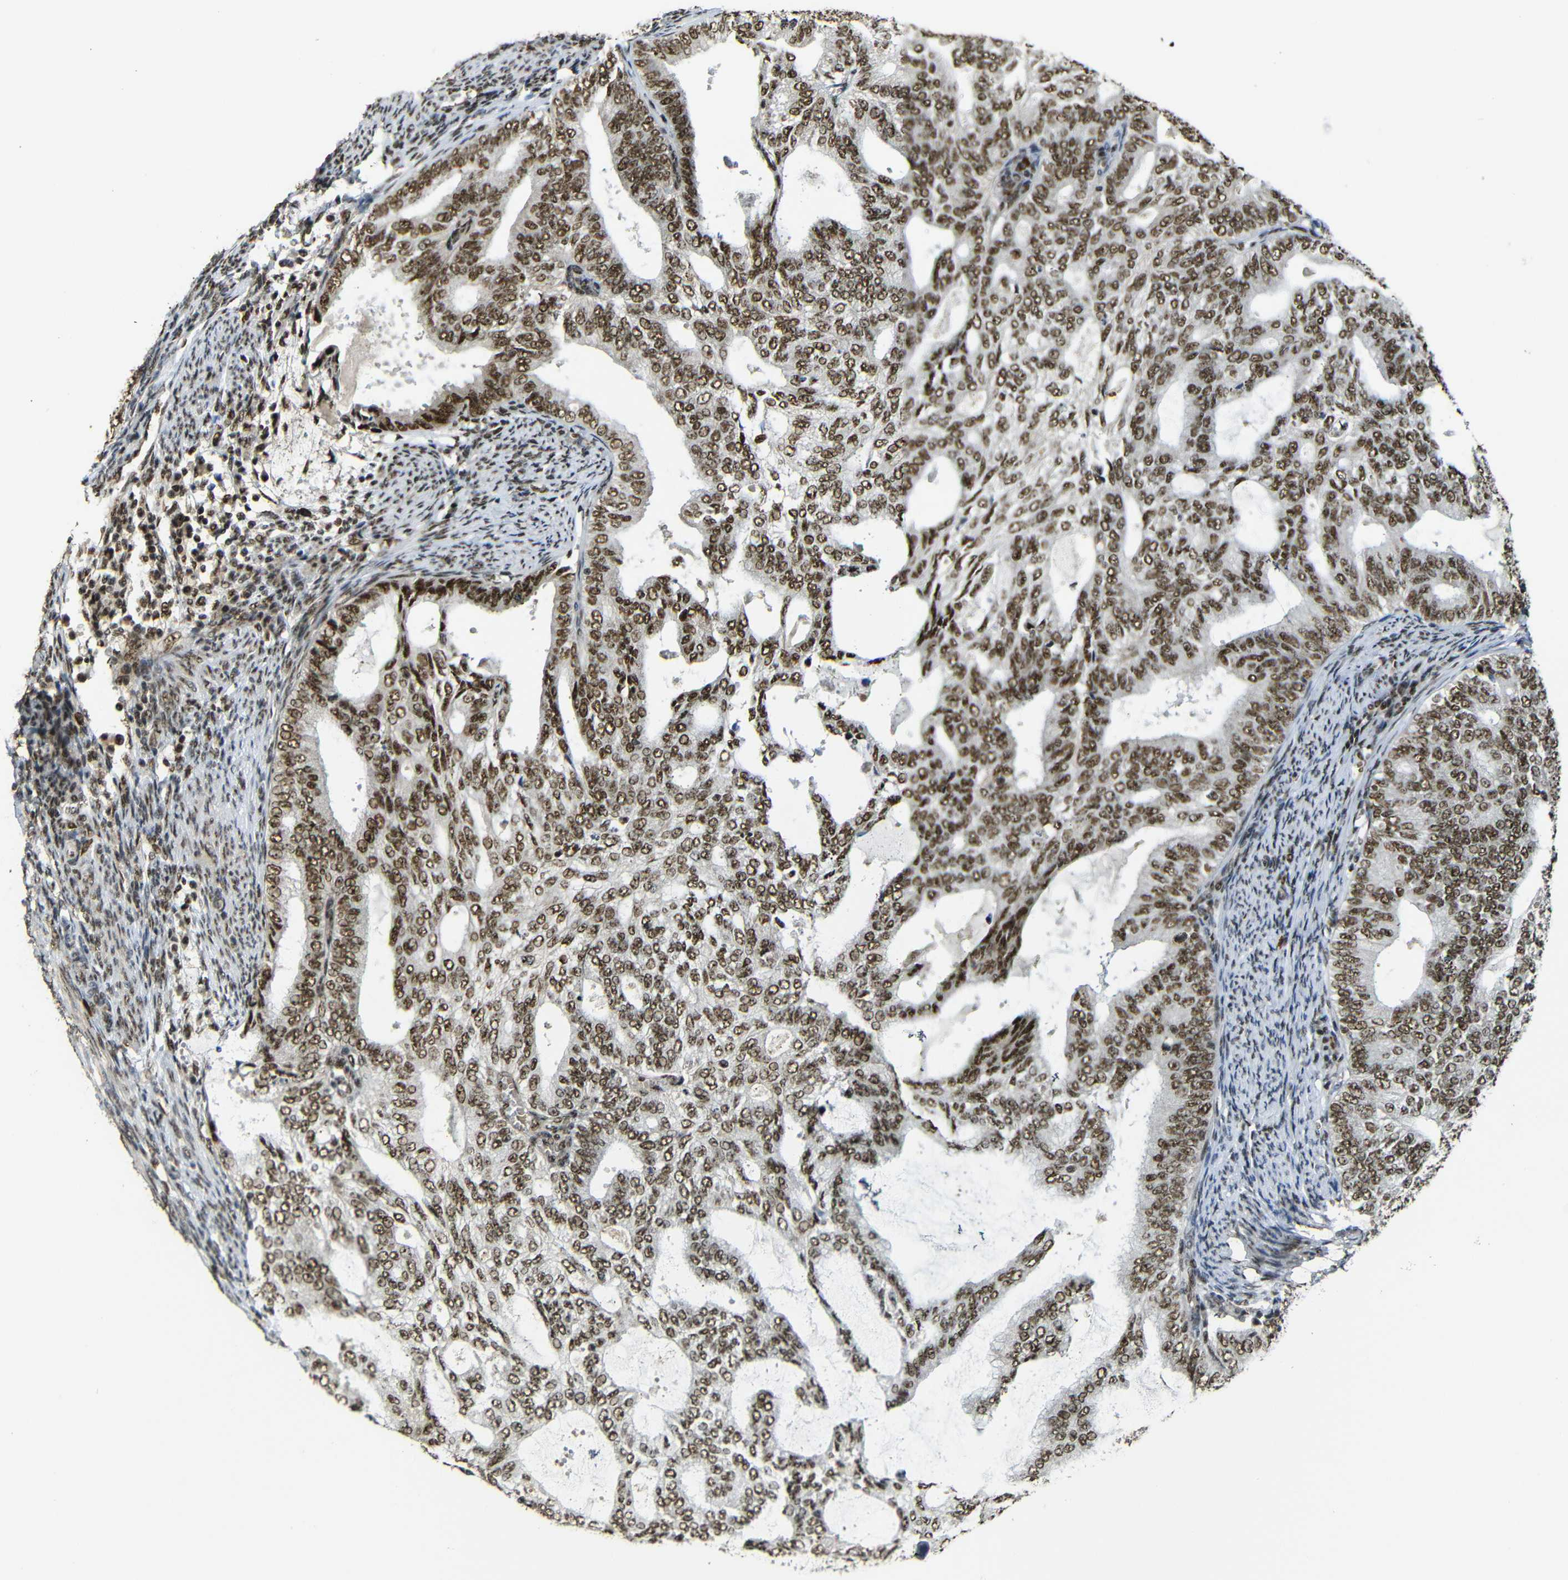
{"staining": {"intensity": "moderate", "quantity": ">75%", "location": "cytoplasmic/membranous,nuclear"}, "tissue": "endometrial cancer", "cell_type": "Tumor cells", "image_type": "cancer", "snomed": [{"axis": "morphology", "description": "Adenocarcinoma, NOS"}, {"axis": "topography", "description": "Endometrium"}], "caption": "IHC (DAB) staining of endometrial adenocarcinoma exhibits moderate cytoplasmic/membranous and nuclear protein staining in about >75% of tumor cells.", "gene": "TCF7L2", "patient": {"sex": "female", "age": 58}}